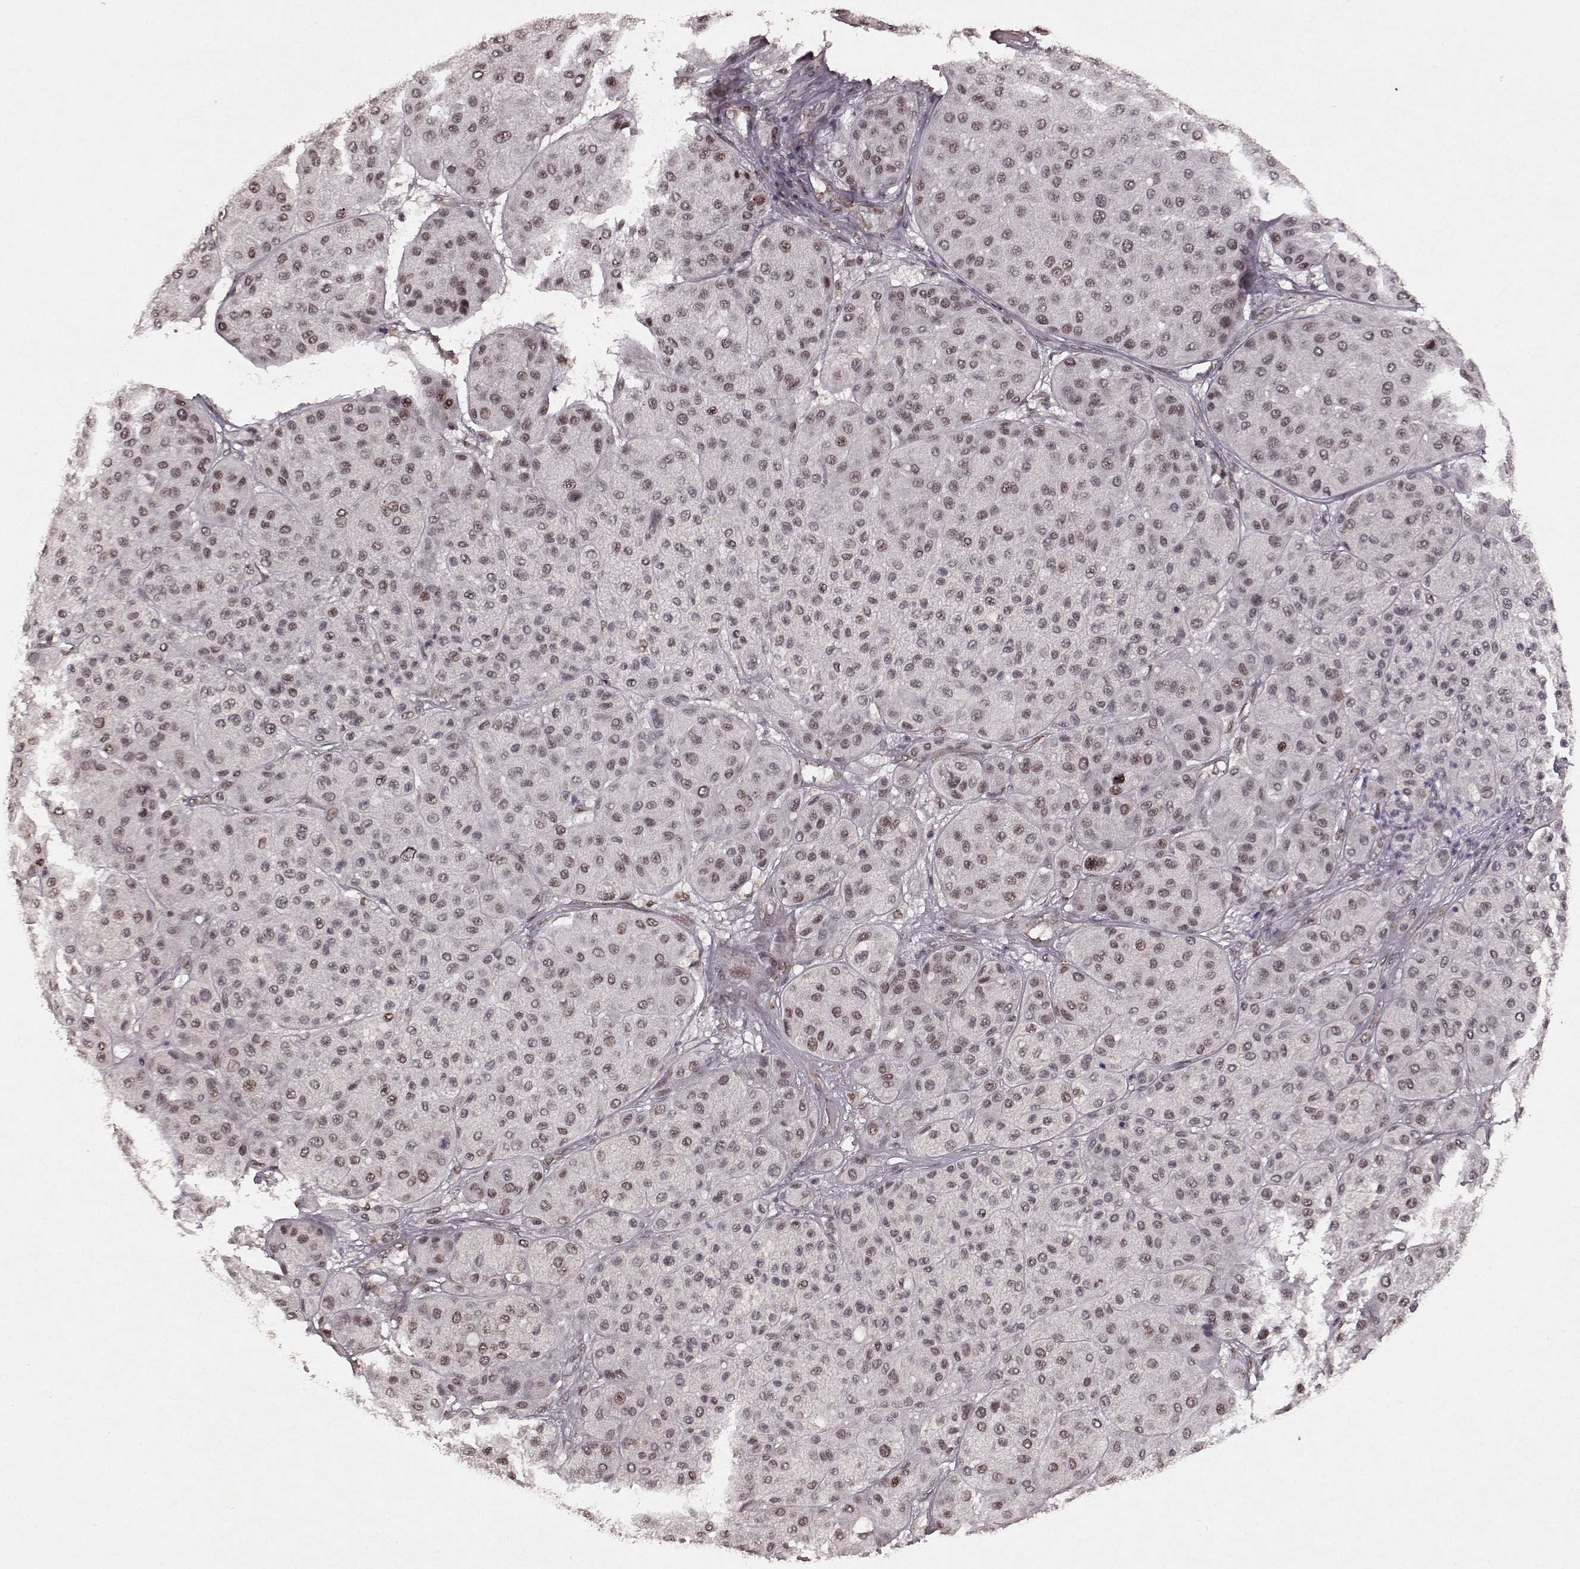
{"staining": {"intensity": "weak", "quantity": "25%-75%", "location": "nuclear"}, "tissue": "melanoma", "cell_type": "Tumor cells", "image_type": "cancer", "snomed": [{"axis": "morphology", "description": "Malignant melanoma, Metastatic site"}, {"axis": "topography", "description": "Smooth muscle"}], "caption": "Approximately 25%-75% of tumor cells in human malignant melanoma (metastatic site) reveal weak nuclear protein staining as visualized by brown immunohistochemical staining.", "gene": "RRAGD", "patient": {"sex": "male", "age": 41}}